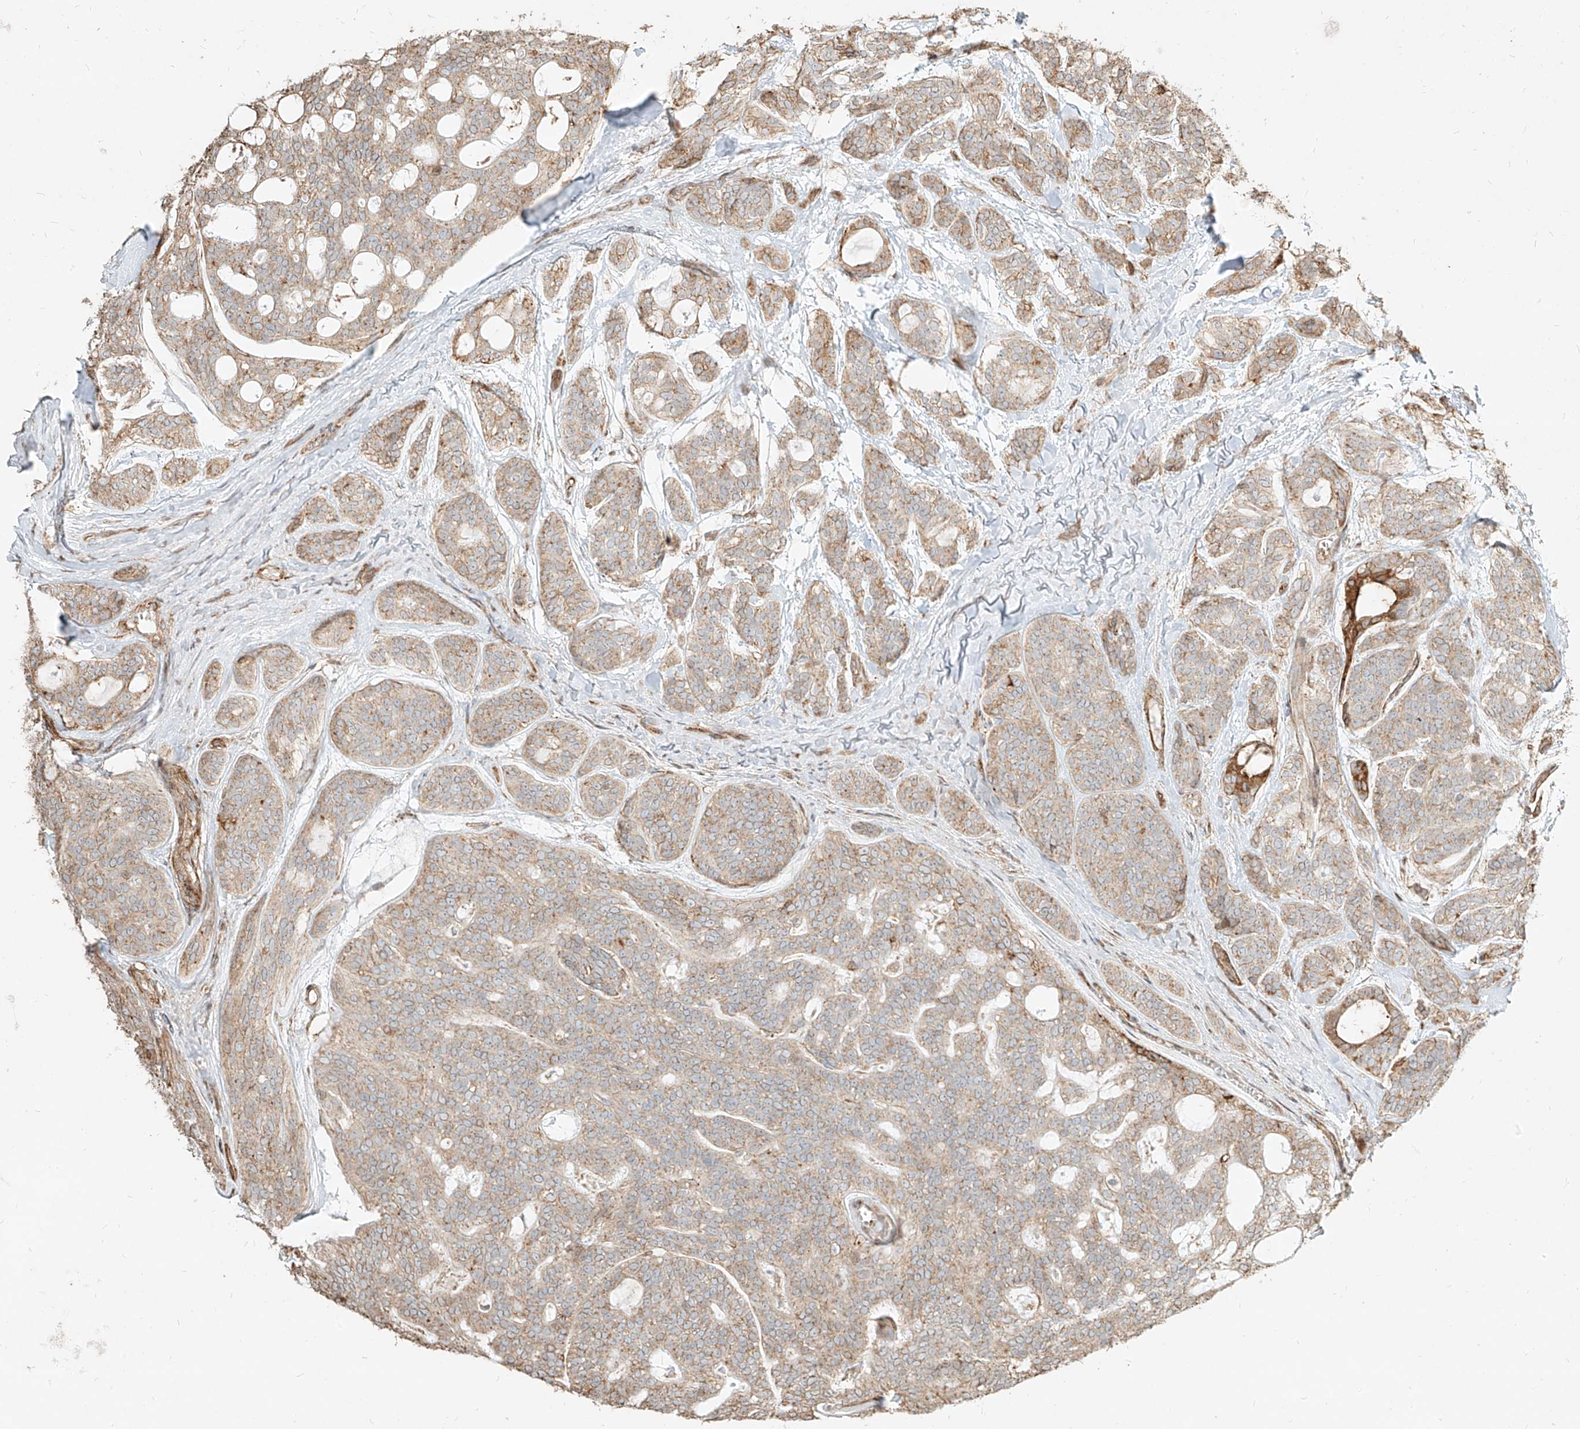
{"staining": {"intensity": "weak", "quantity": ">75%", "location": "cytoplasmic/membranous"}, "tissue": "head and neck cancer", "cell_type": "Tumor cells", "image_type": "cancer", "snomed": [{"axis": "morphology", "description": "Adenocarcinoma, NOS"}, {"axis": "topography", "description": "Head-Neck"}], "caption": "Immunohistochemical staining of adenocarcinoma (head and neck) demonstrates weak cytoplasmic/membranous protein positivity in about >75% of tumor cells.", "gene": "MTX2", "patient": {"sex": "male", "age": 66}}